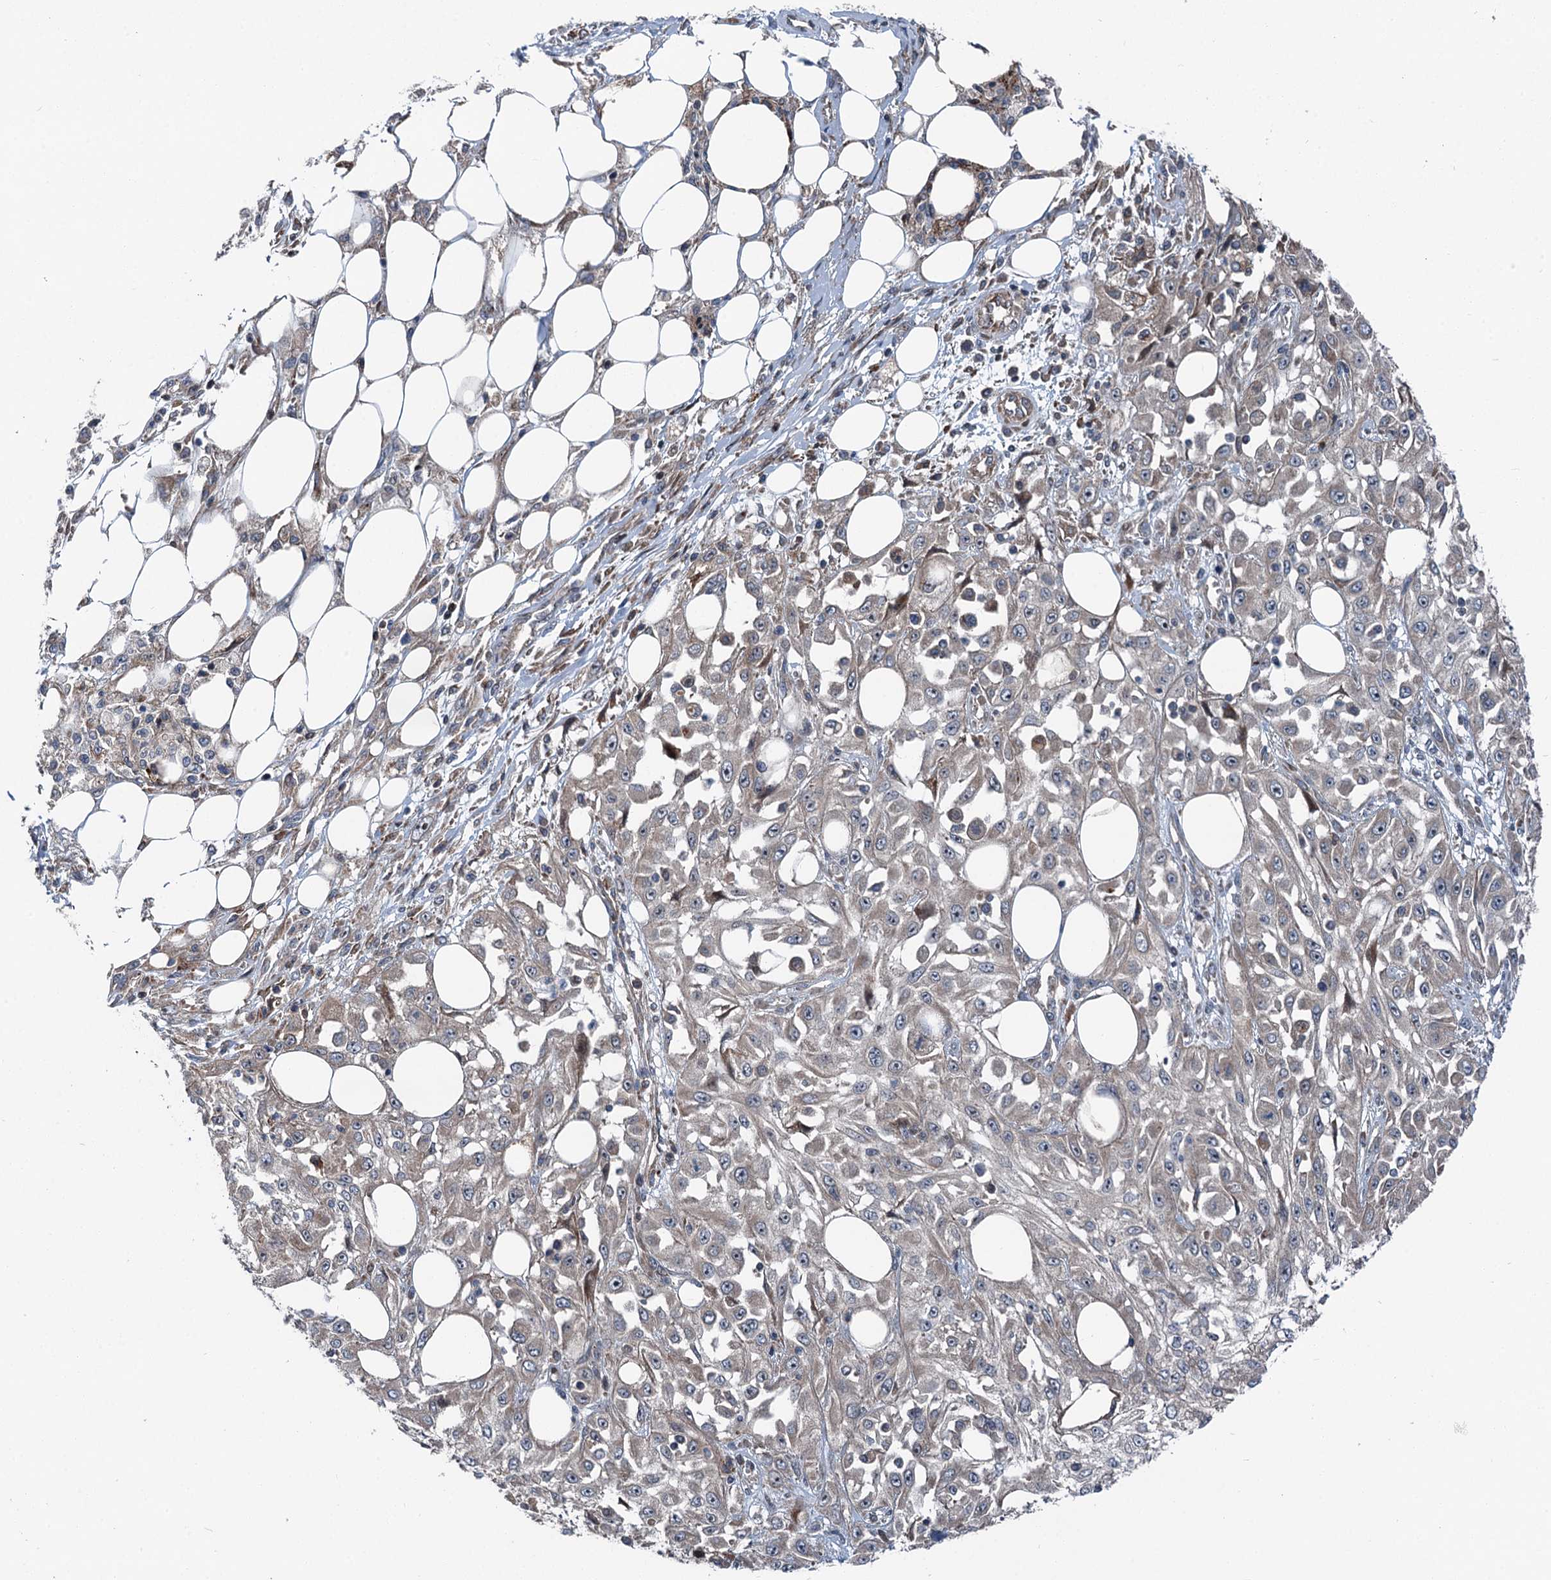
{"staining": {"intensity": "weak", "quantity": "<25%", "location": "cytoplasmic/membranous"}, "tissue": "skin cancer", "cell_type": "Tumor cells", "image_type": "cancer", "snomed": [{"axis": "morphology", "description": "Squamous cell carcinoma, NOS"}, {"axis": "morphology", "description": "Squamous cell carcinoma, metastatic, NOS"}, {"axis": "topography", "description": "Skin"}, {"axis": "topography", "description": "Lymph node"}], "caption": "Immunohistochemical staining of skin cancer reveals no significant staining in tumor cells.", "gene": "POLR1D", "patient": {"sex": "male", "age": 75}}